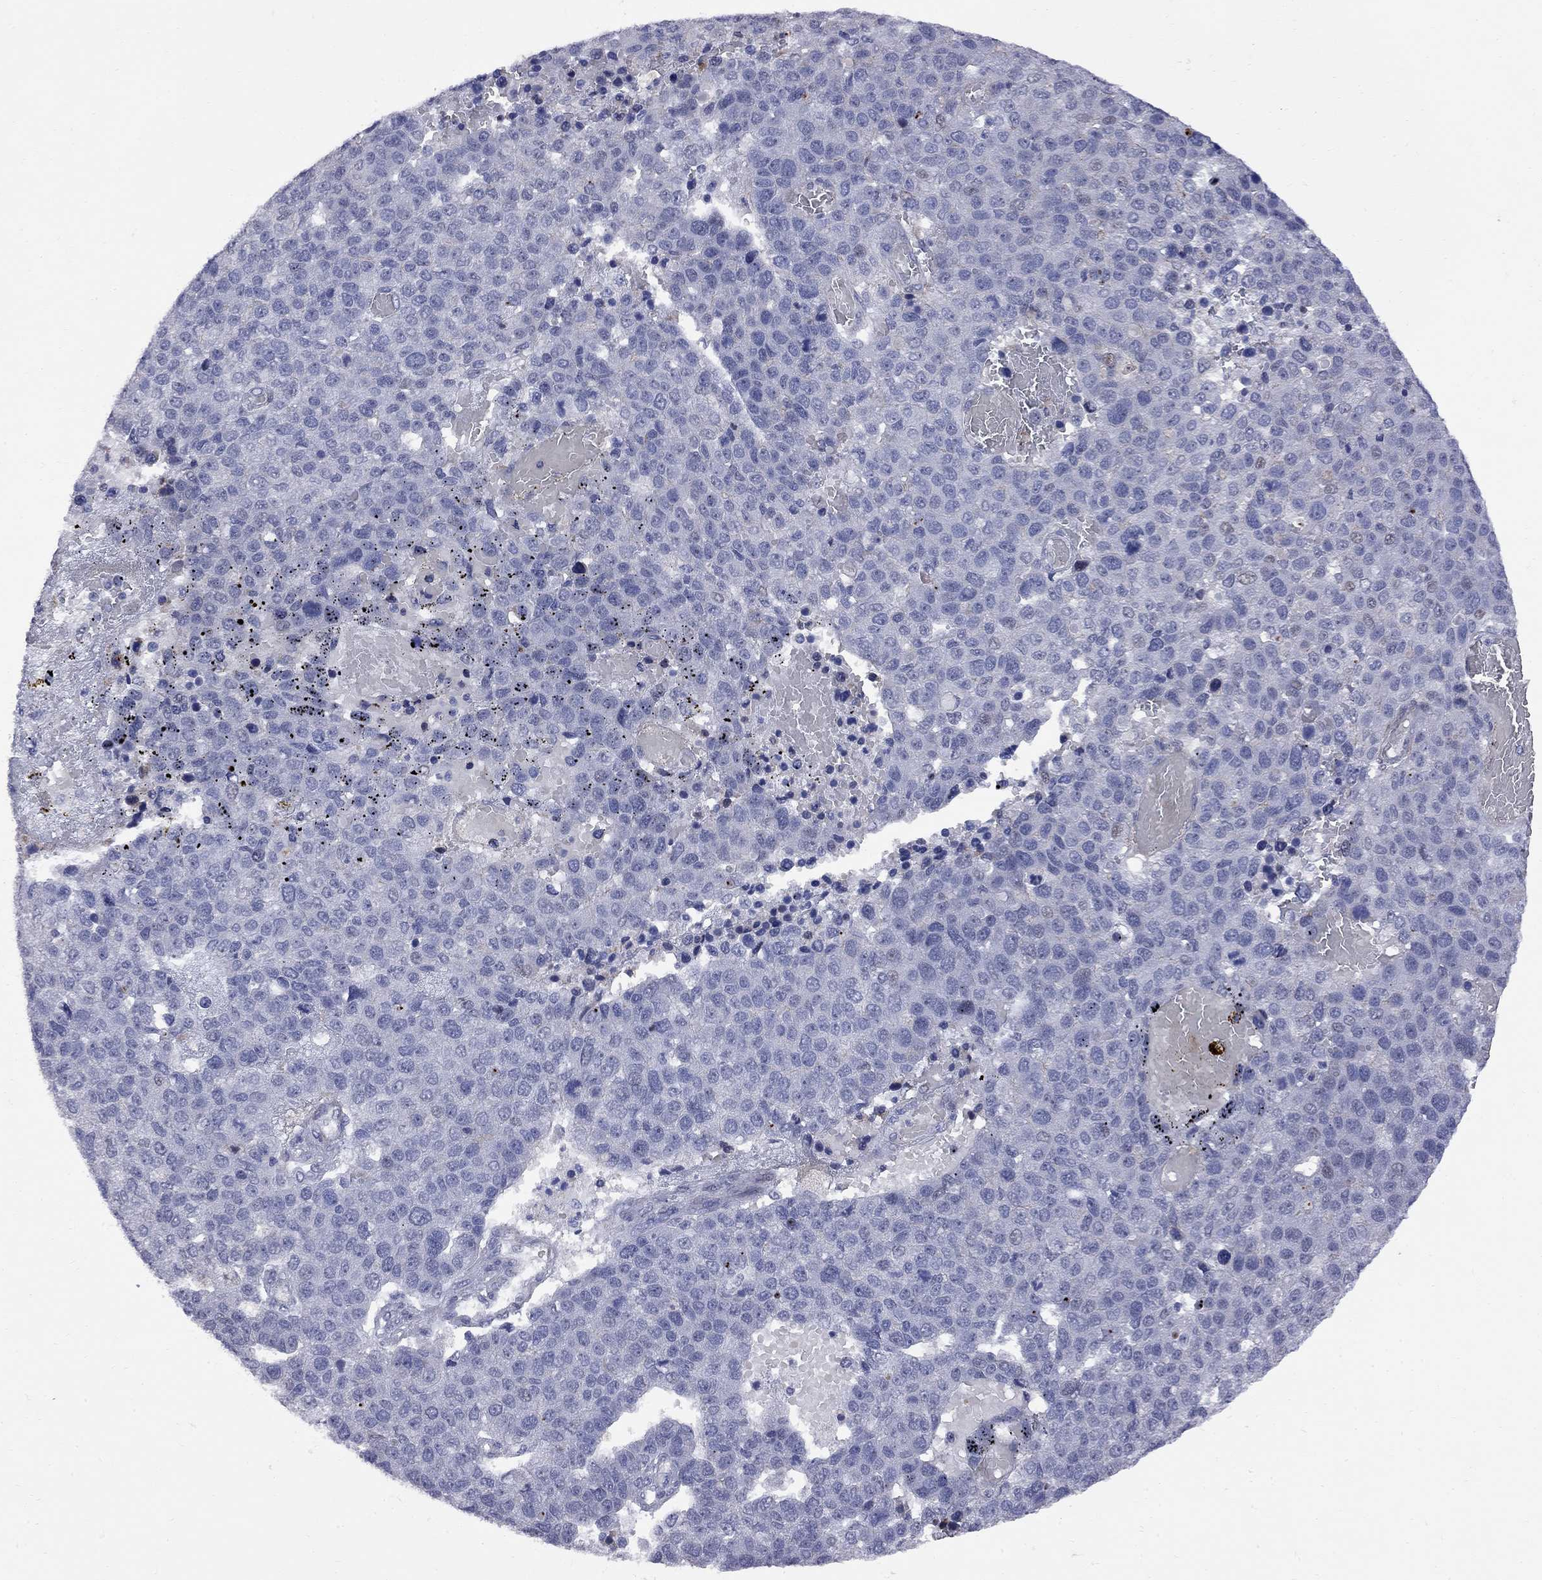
{"staining": {"intensity": "strong", "quantity": "<25%", "location": "nuclear"}, "tissue": "pancreatic cancer", "cell_type": "Tumor cells", "image_type": "cancer", "snomed": [{"axis": "morphology", "description": "Adenocarcinoma, NOS"}, {"axis": "topography", "description": "Pancreas"}], "caption": "Pancreatic cancer (adenocarcinoma) stained for a protein shows strong nuclear positivity in tumor cells.", "gene": "DHX33", "patient": {"sex": "female", "age": 61}}